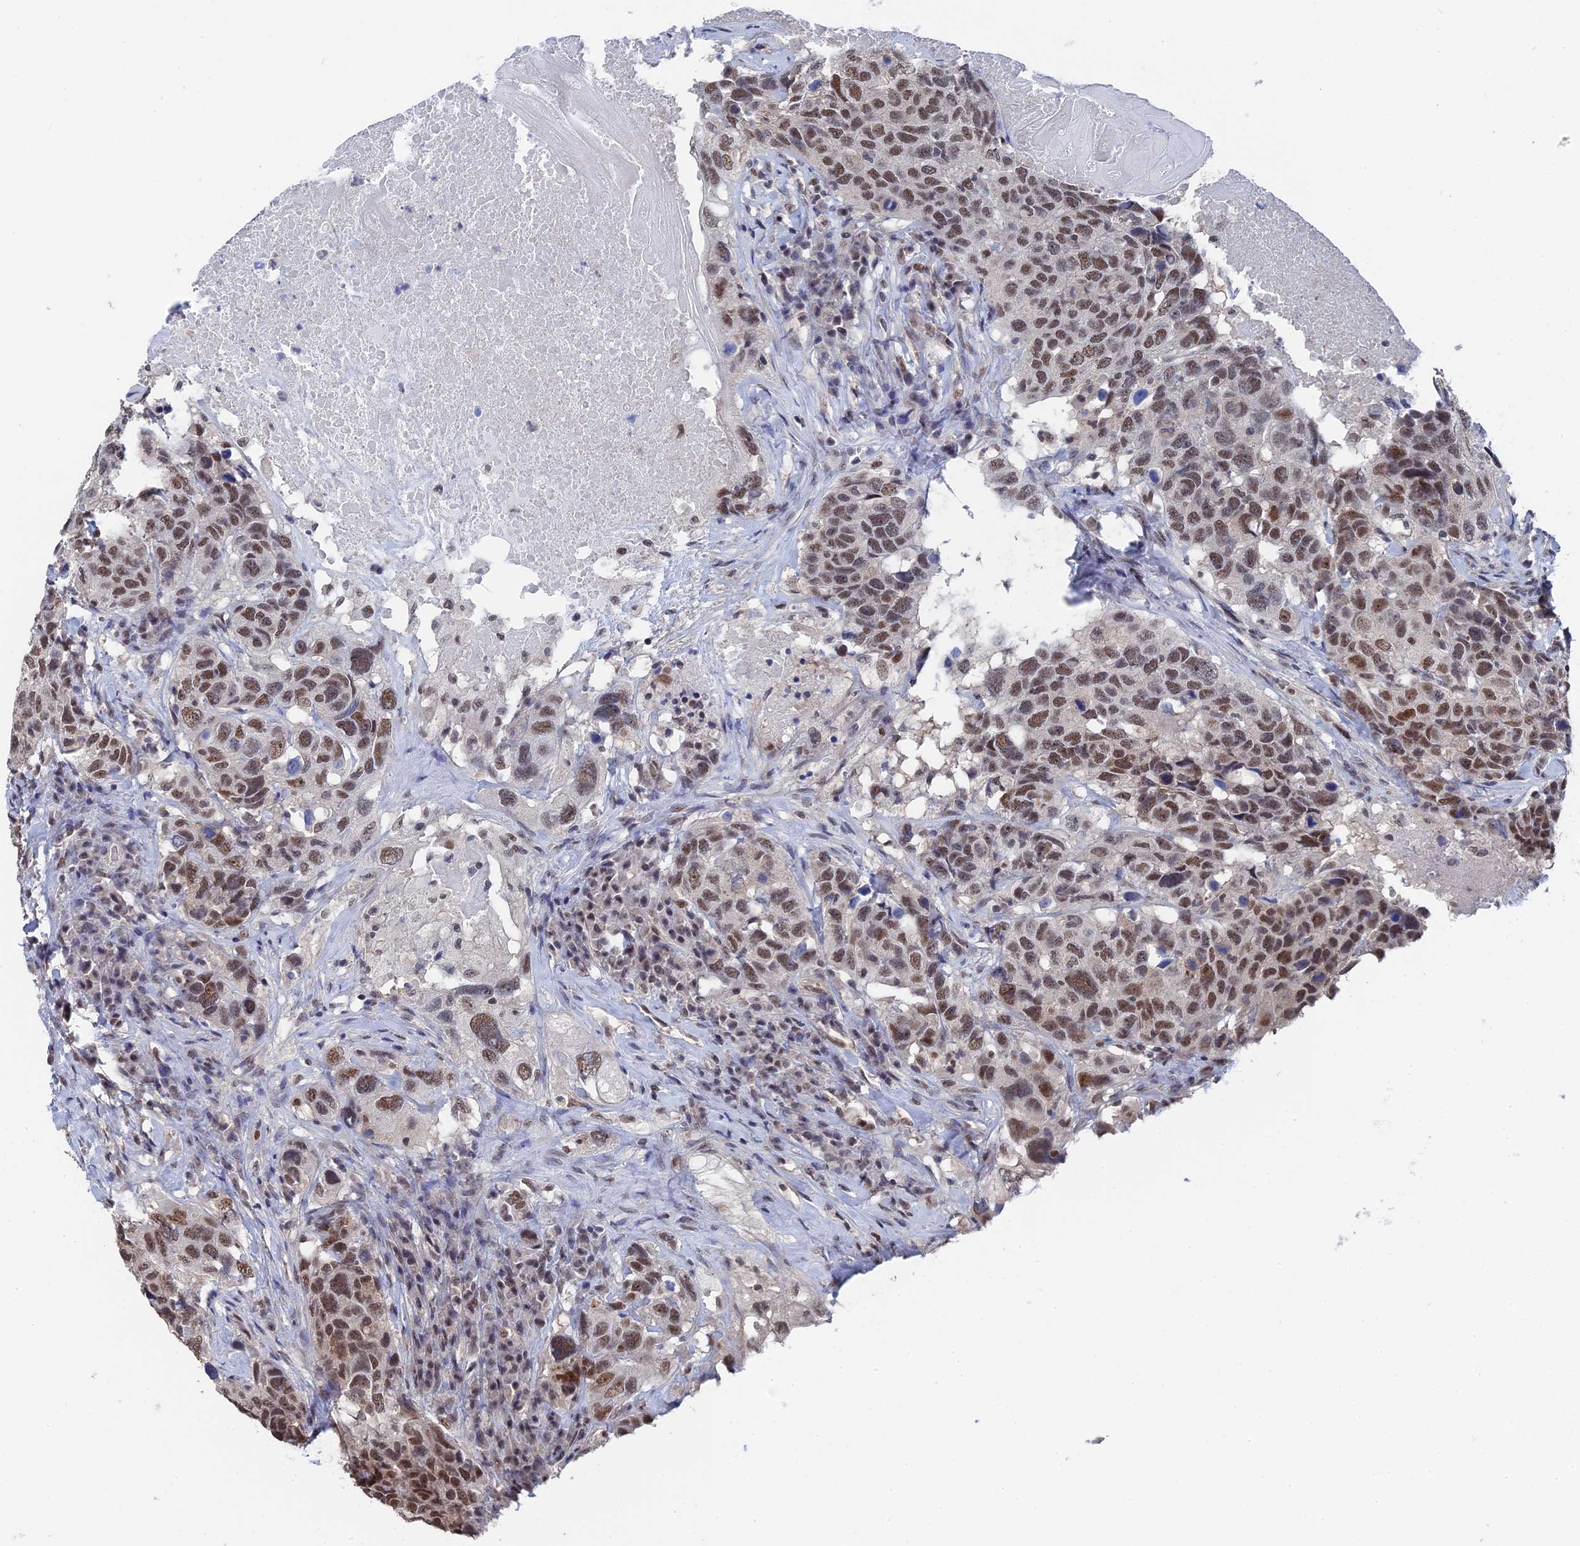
{"staining": {"intensity": "moderate", "quantity": ">75%", "location": "nuclear"}, "tissue": "head and neck cancer", "cell_type": "Tumor cells", "image_type": "cancer", "snomed": [{"axis": "morphology", "description": "Squamous cell carcinoma, NOS"}, {"axis": "topography", "description": "Head-Neck"}], "caption": "Head and neck squamous cell carcinoma stained with a protein marker displays moderate staining in tumor cells.", "gene": "TSSC4", "patient": {"sex": "male", "age": 66}}